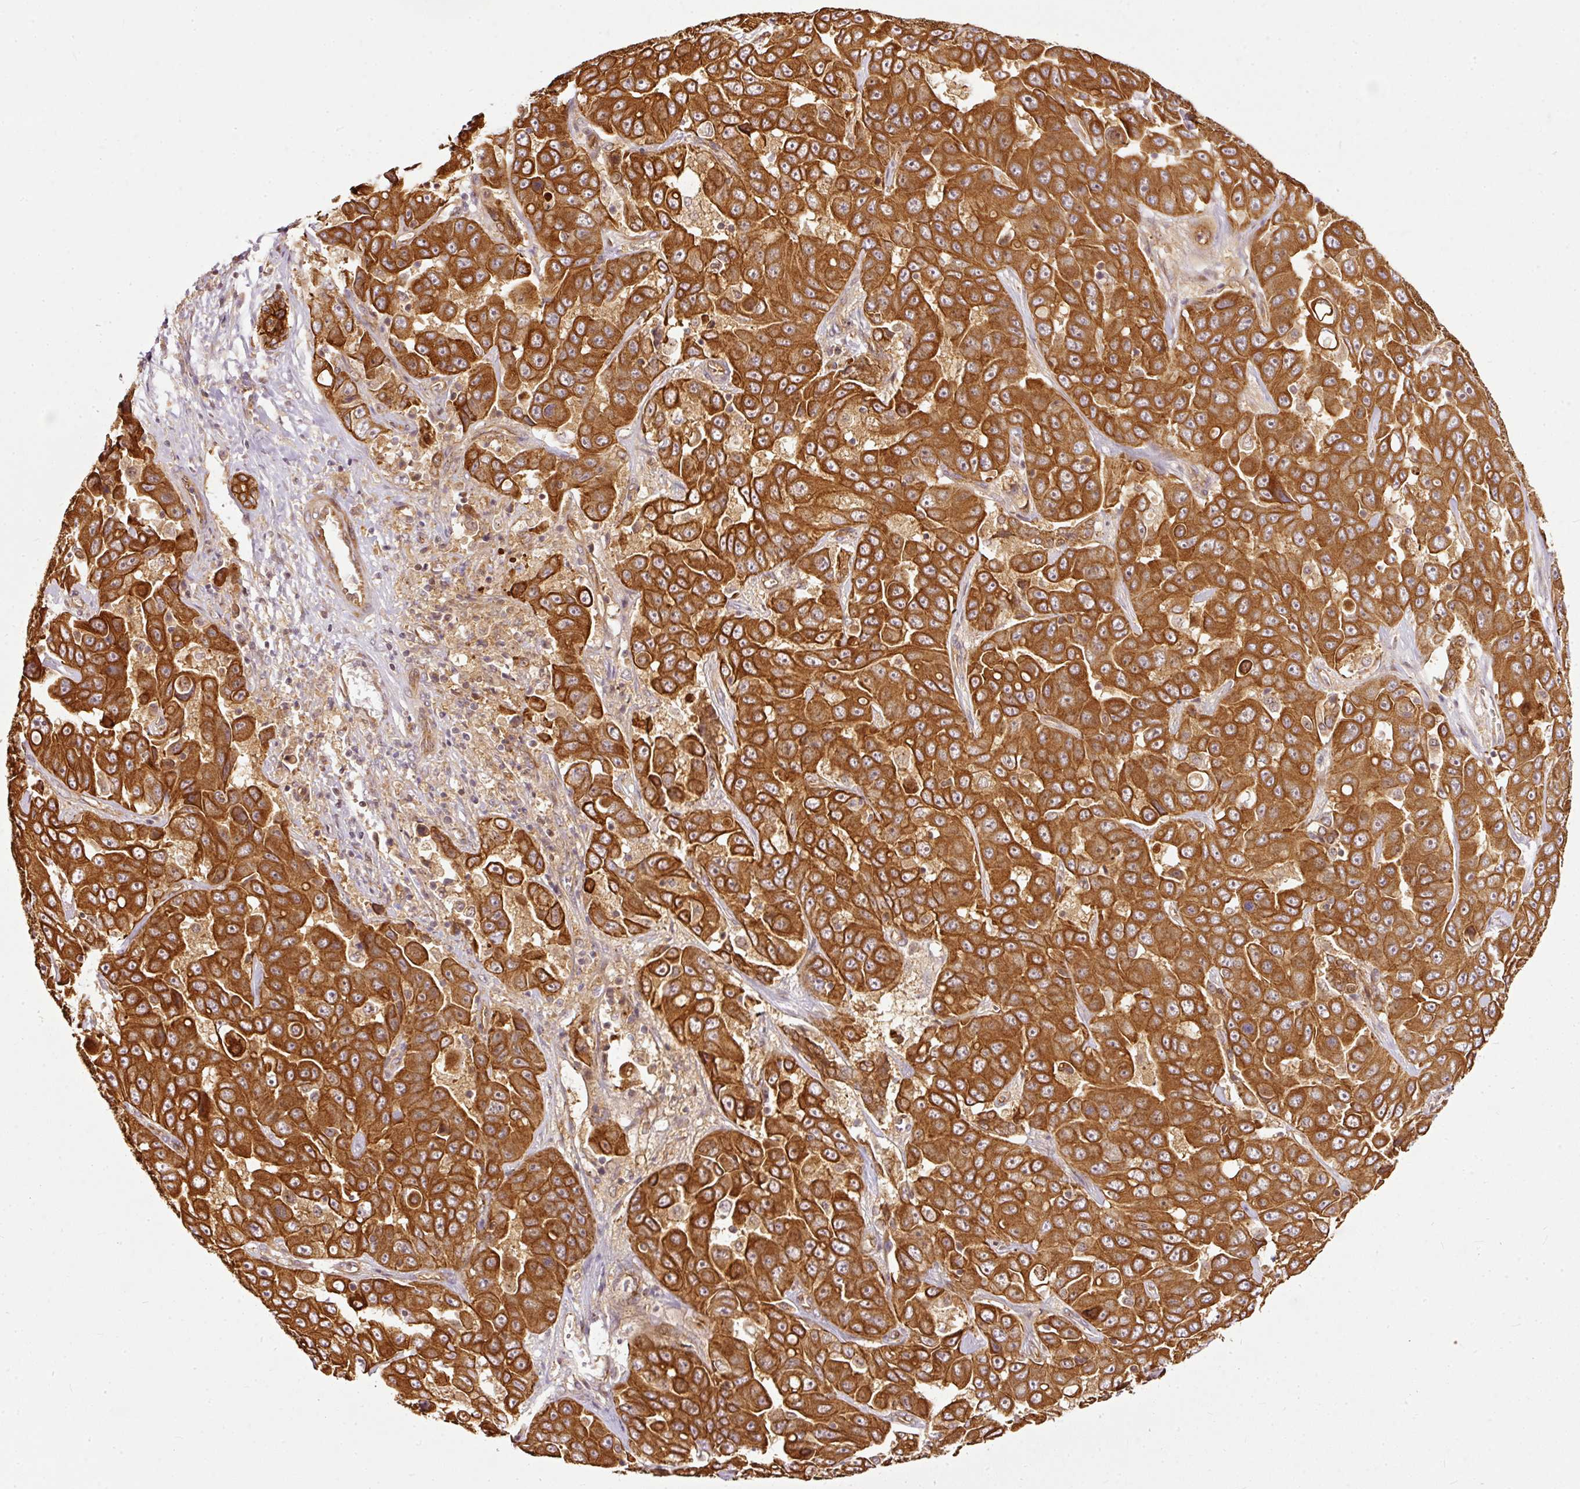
{"staining": {"intensity": "strong", "quantity": ">75%", "location": "cytoplasmic/membranous"}, "tissue": "liver cancer", "cell_type": "Tumor cells", "image_type": "cancer", "snomed": [{"axis": "morphology", "description": "Cholangiocarcinoma"}, {"axis": "topography", "description": "Liver"}], "caption": "An image showing strong cytoplasmic/membranous staining in approximately >75% of tumor cells in liver cancer, as visualized by brown immunohistochemical staining.", "gene": "MIF4GD", "patient": {"sex": "female", "age": 52}}